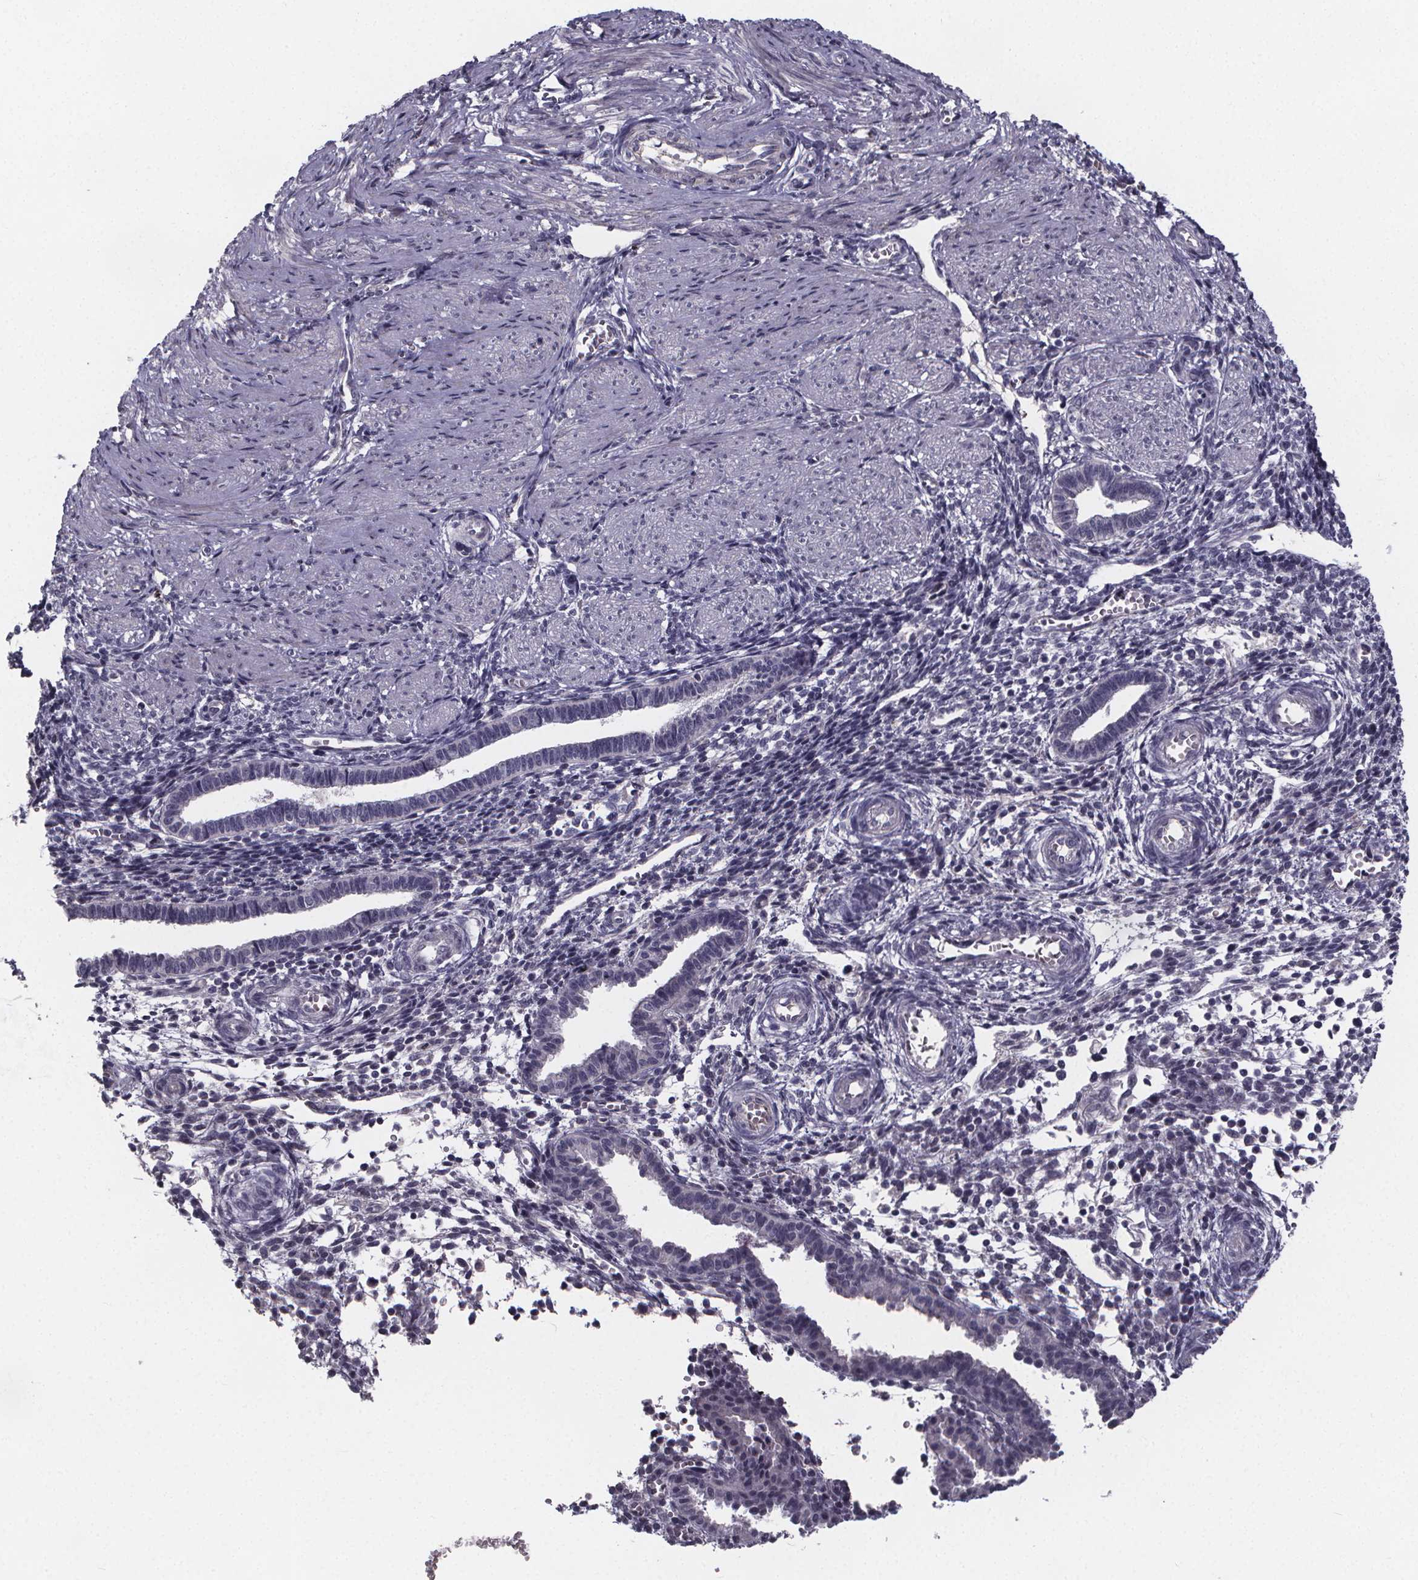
{"staining": {"intensity": "negative", "quantity": "none", "location": "none"}, "tissue": "endometrium", "cell_type": "Cells in endometrial stroma", "image_type": "normal", "snomed": [{"axis": "morphology", "description": "Normal tissue, NOS"}, {"axis": "topography", "description": "Endometrium"}], "caption": "Protein analysis of benign endometrium exhibits no significant expression in cells in endometrial stroma. Brightfield microscopy of immunohistochemistry (IHC) stained with DAB (brown) and hematoxylin (blue), captured at high magnification.", "gene": "AGT", "patient": {"sex": "female", "age": 37}}